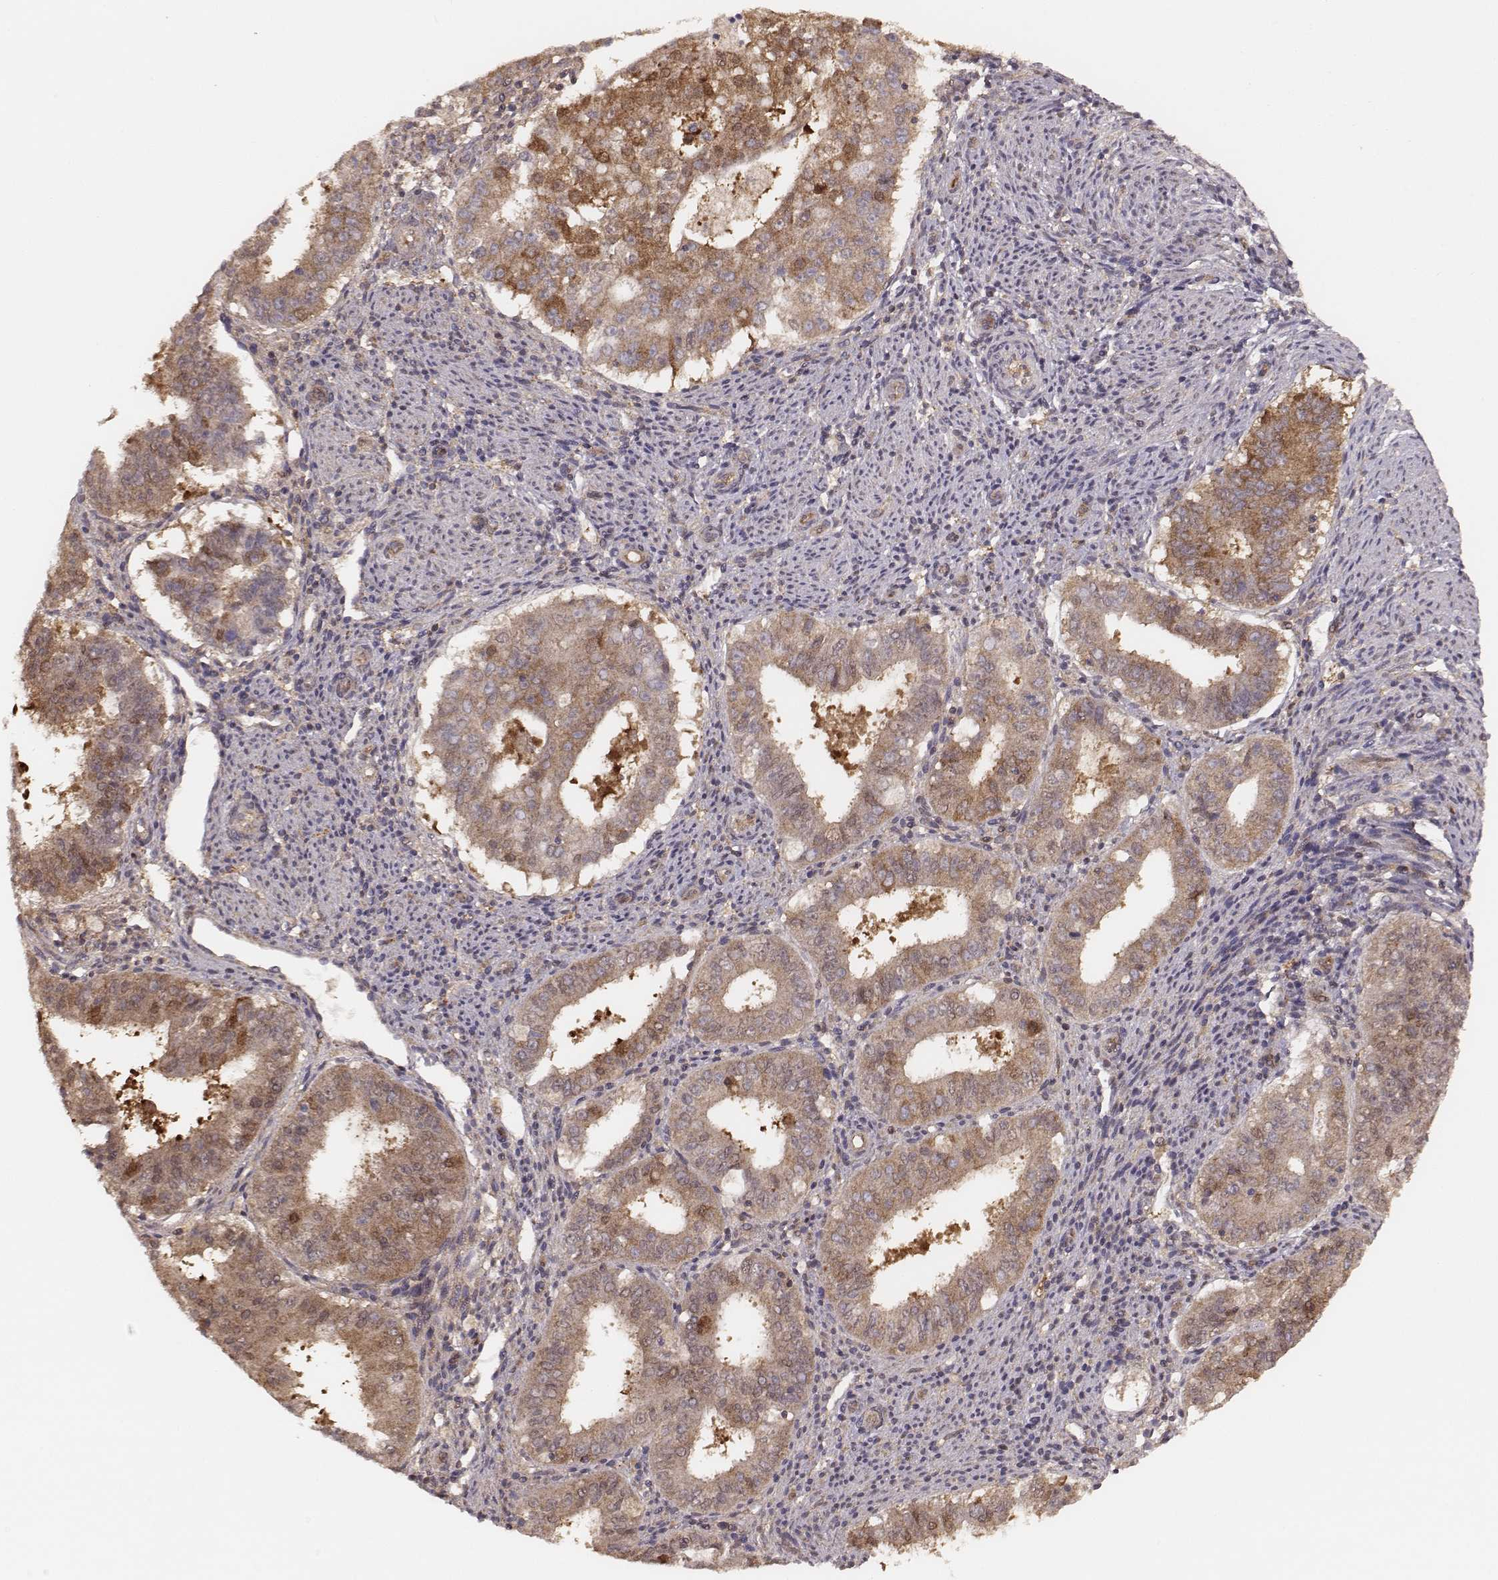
{"staining": {"intensity": "strong", "quantity": ">75%", "location": "cytoplasmic/membranous"}, "tissue": "ovarian cancer", "cell_type": "Tumor cells", "image_type": "cancer", "snomed": [{"axis": "morphology", "description": "Carcinoma, endometroid"}, {"axis": "topography", "description": "Ovary"}], "caption": "This photomicrograph shows immunohistochemistry (IHC) staining of human ovarian cancer, with high strong cytoplasmic/membranous staining in approximately >75% of tumor cells.", "gene": "CARS1", "patient": {"sex": "female", "age": 42}}